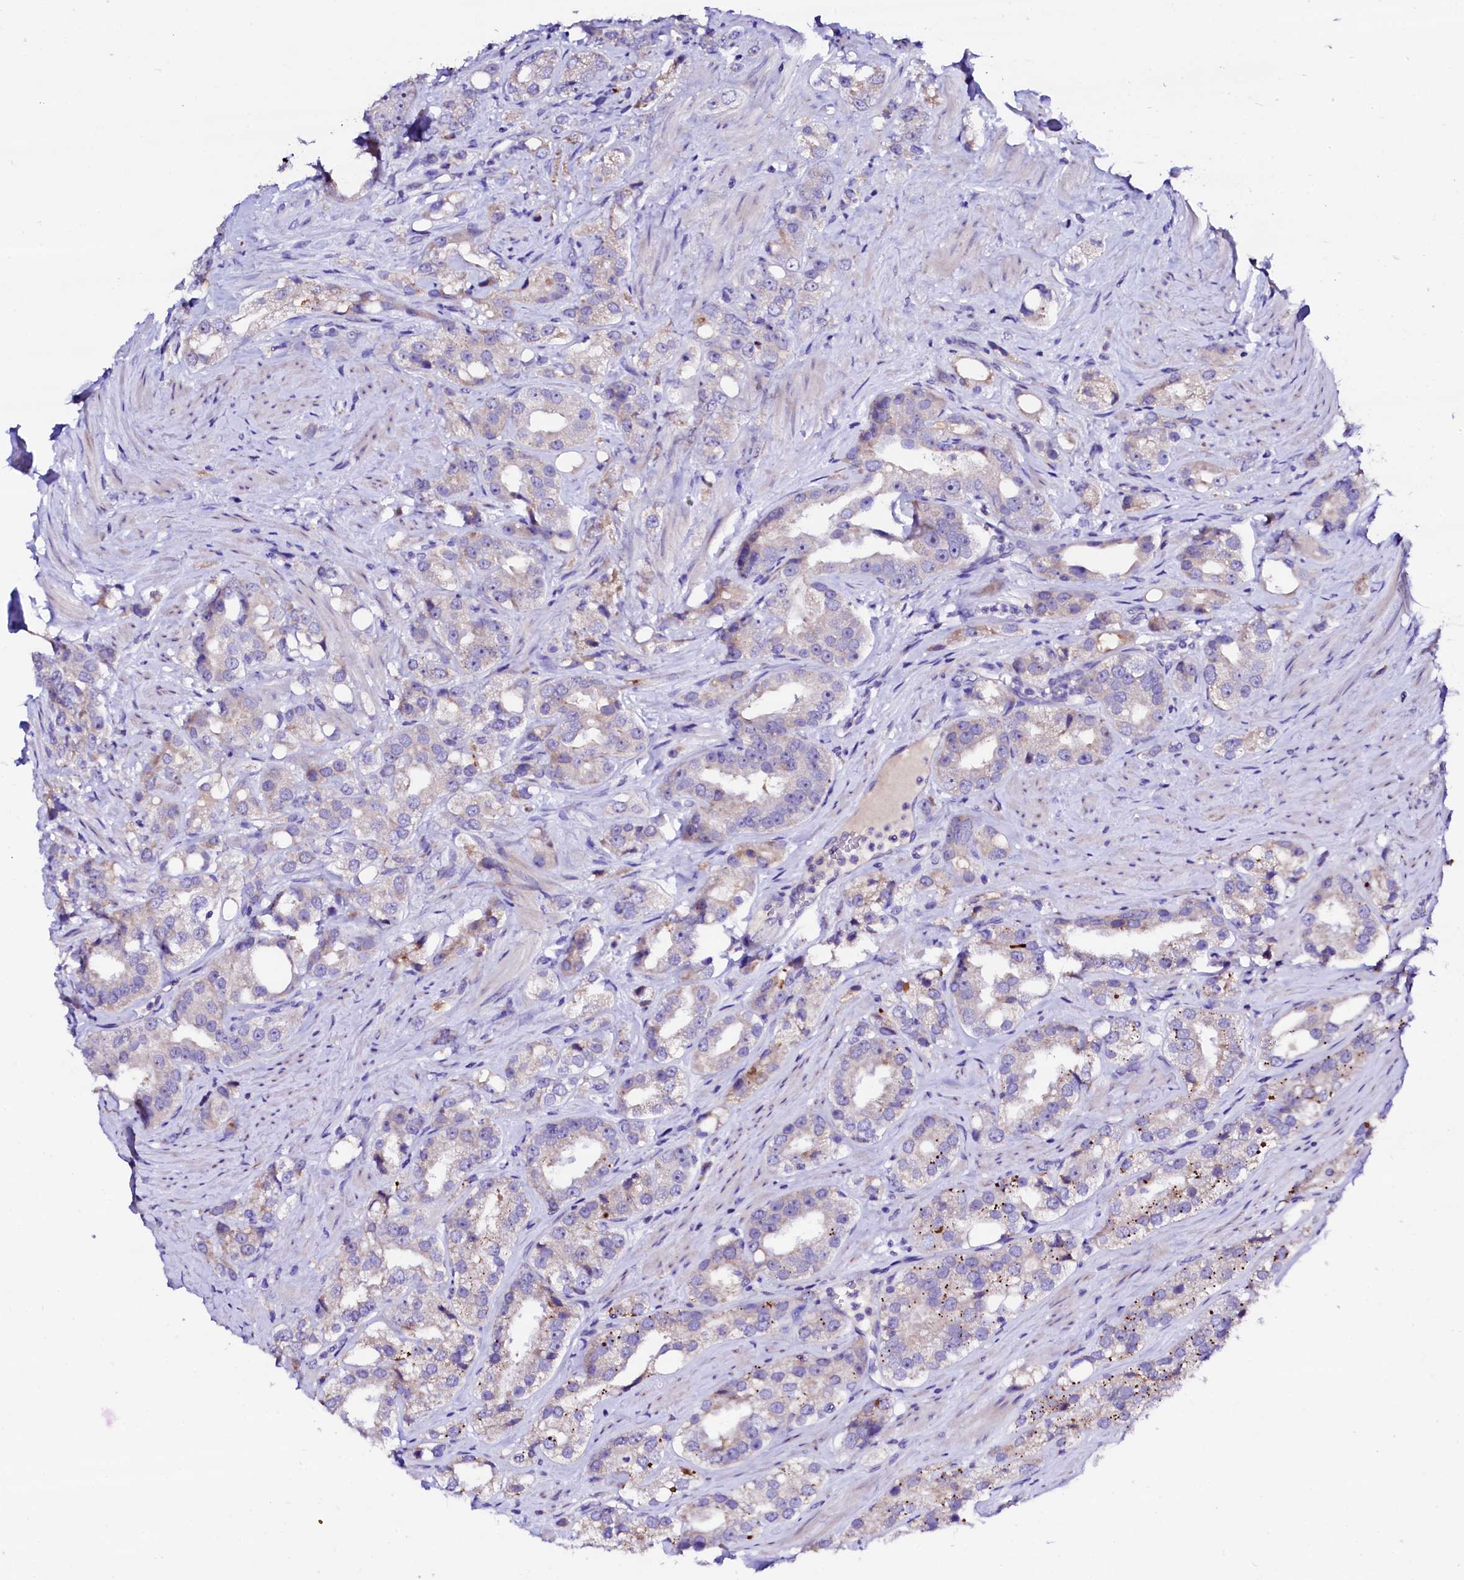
{"staining": {"intensity": "negative", "quantity": "none", "location": "none"}, "tissue": "prostate cancer", "cell_type": "Tumor cells", "image_type": "cancer", "snomed": [{"axis": "morphology", "description": "Adenocarcinoma, NOS"}, {"axis": "topography", "description": "Prostate"}], "caption": "Tumor cells show no significant positivity in prostate adenocarcinoma. (IHC, brightfield microscopy, high magnification).", "gene": "BTBD16", "patient": {"sex": "male", "age": 79}}